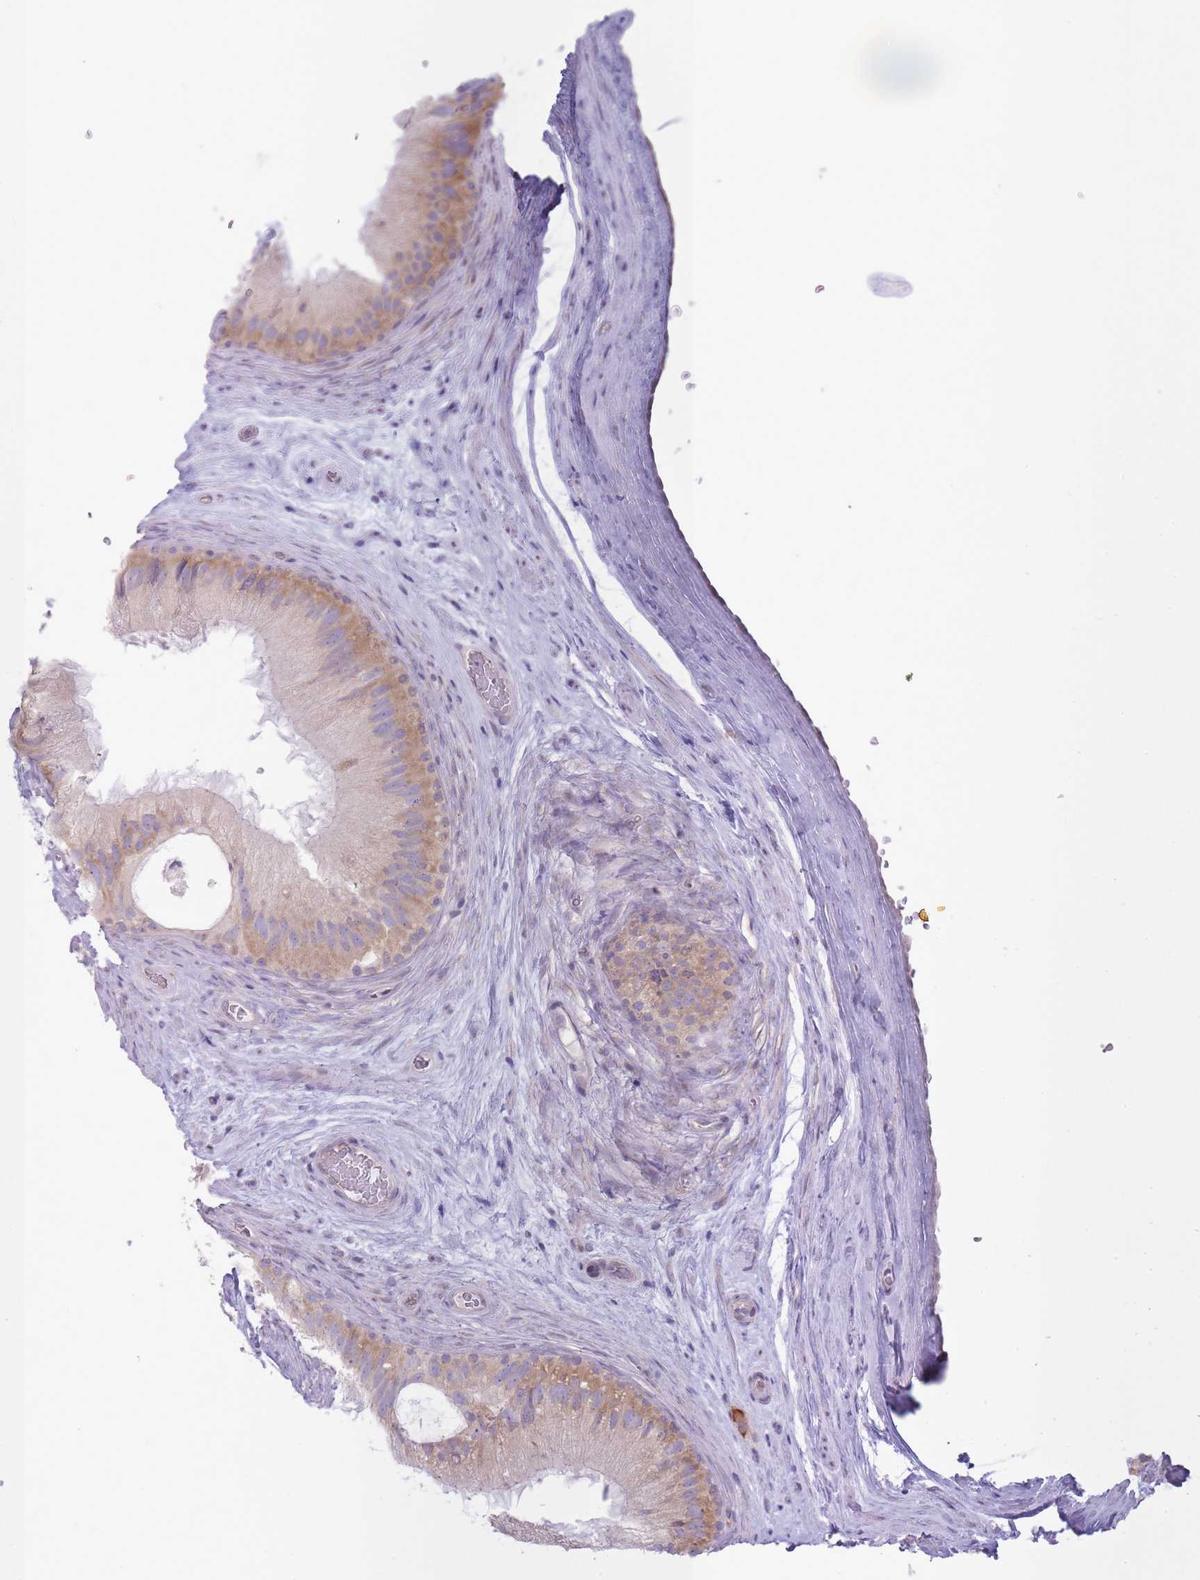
{"staining": {"intensity": "moderate", "quantity": "<25%", "location": "cytoplasmic/membranous"}, "tissue": "epididymis", "cell_type": "Glandular cells", "image_type": "normal", "snomed": [{"axis": "morphology", "description": "Normal tissue, NOS"}, {"axis": "topography", "description": "Epididymis"}], "caption": "IHC of unremarkable epididymis displays low levels of moderate cytoplasmic/membranous expression in about <25% of glandular cells.", "gene": "OR5L1", "patient": {"sex": "male", "age": 50}}